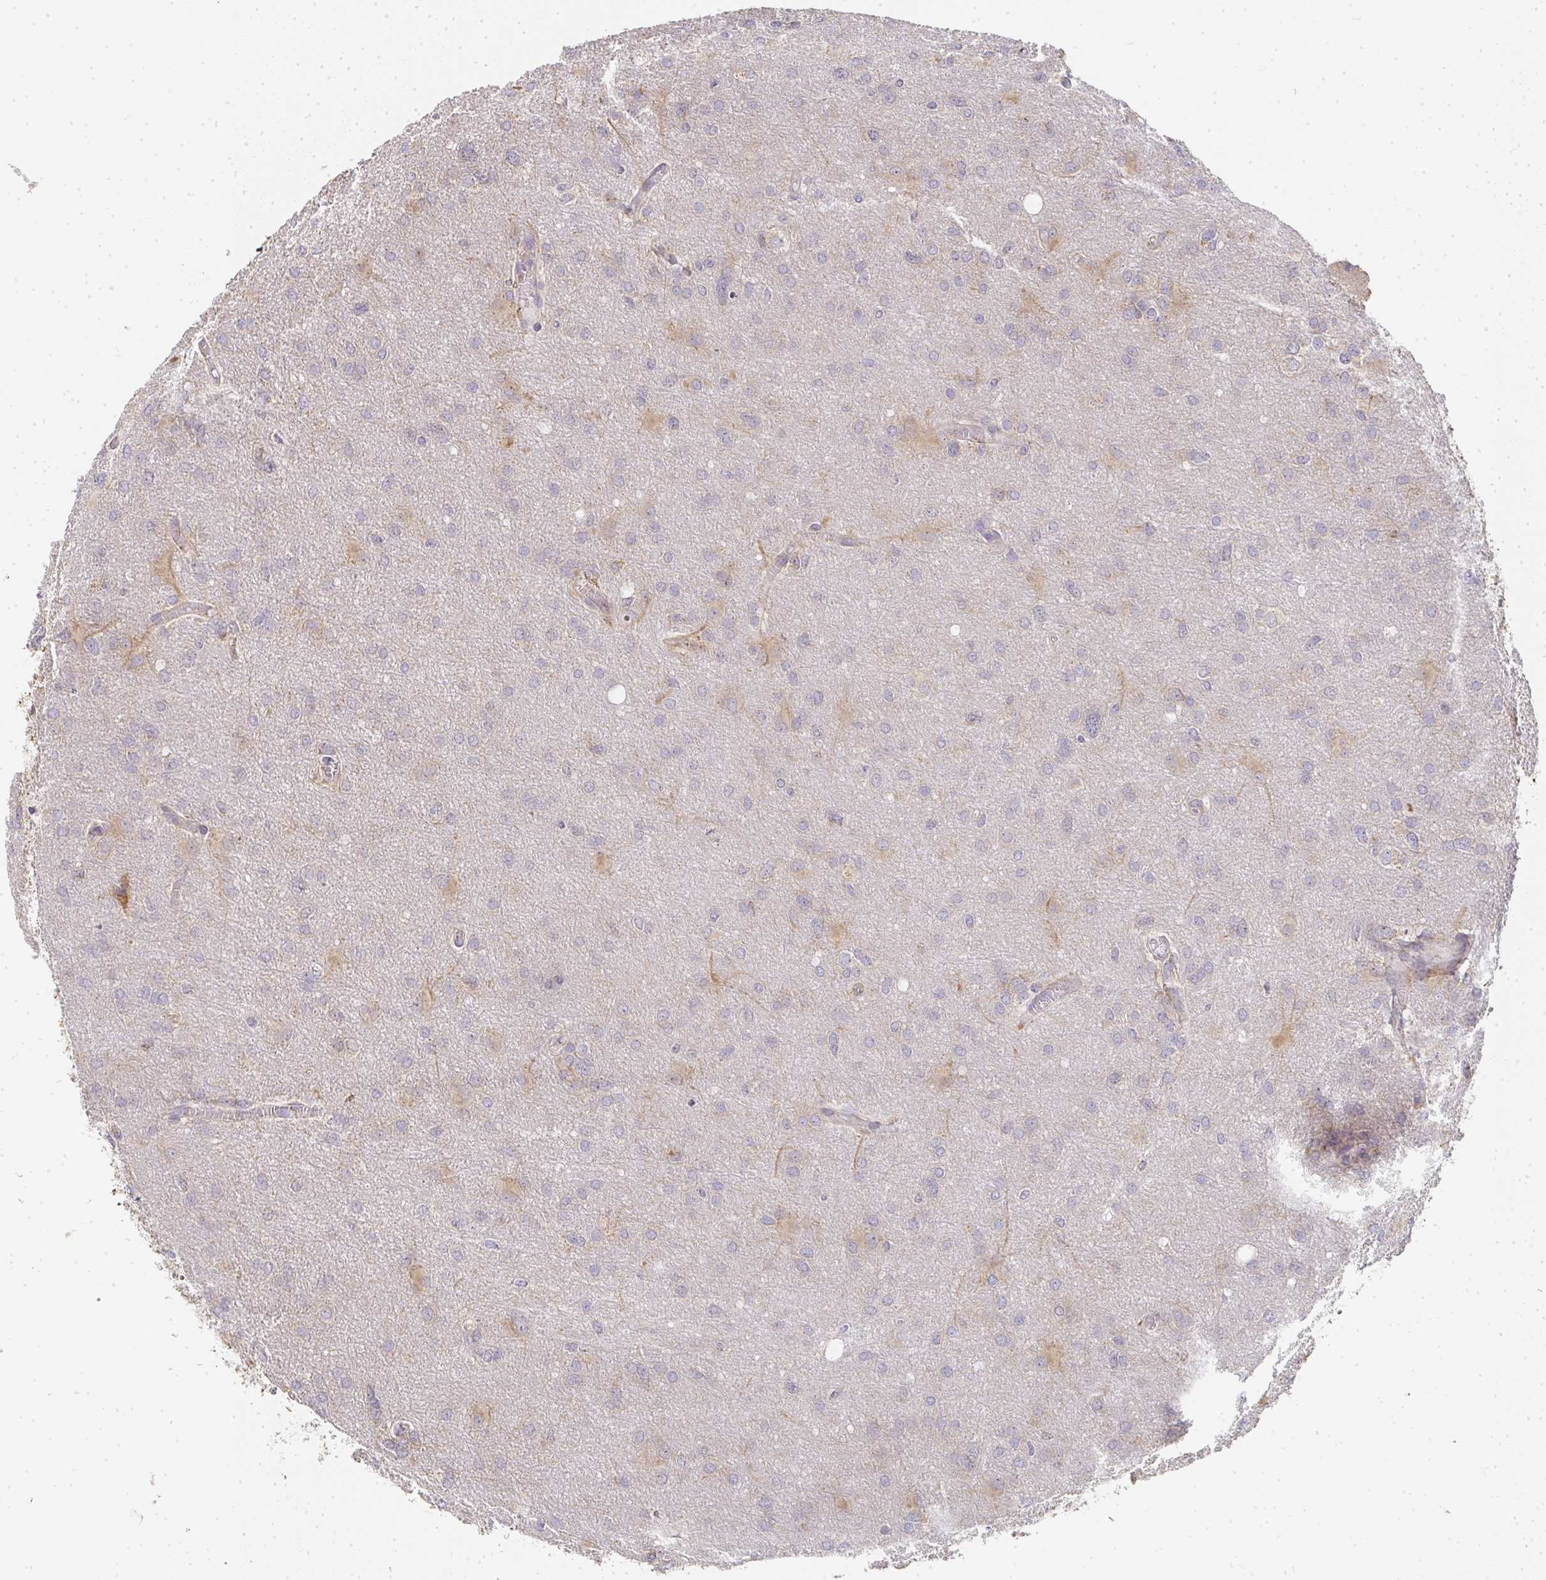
{"staining": {"intensity": "negative", "quantity": "none", "location": "none"}, "tissue": "glioma", "cell_type": "Tumor cells", "image_type": "cancer", "snomed": [{"axis": "morphology", "description": "Glioma, malignant, High grade"}, {"axis": "topography", "description": "Brain"}], "caption": "Immunohistochemical staining of glioma reveals no significant staining in tumor cells. Nuclei are stained in blue.", "gene": "SLC35B3", "patient": {"sex": "male", "age": 53}}